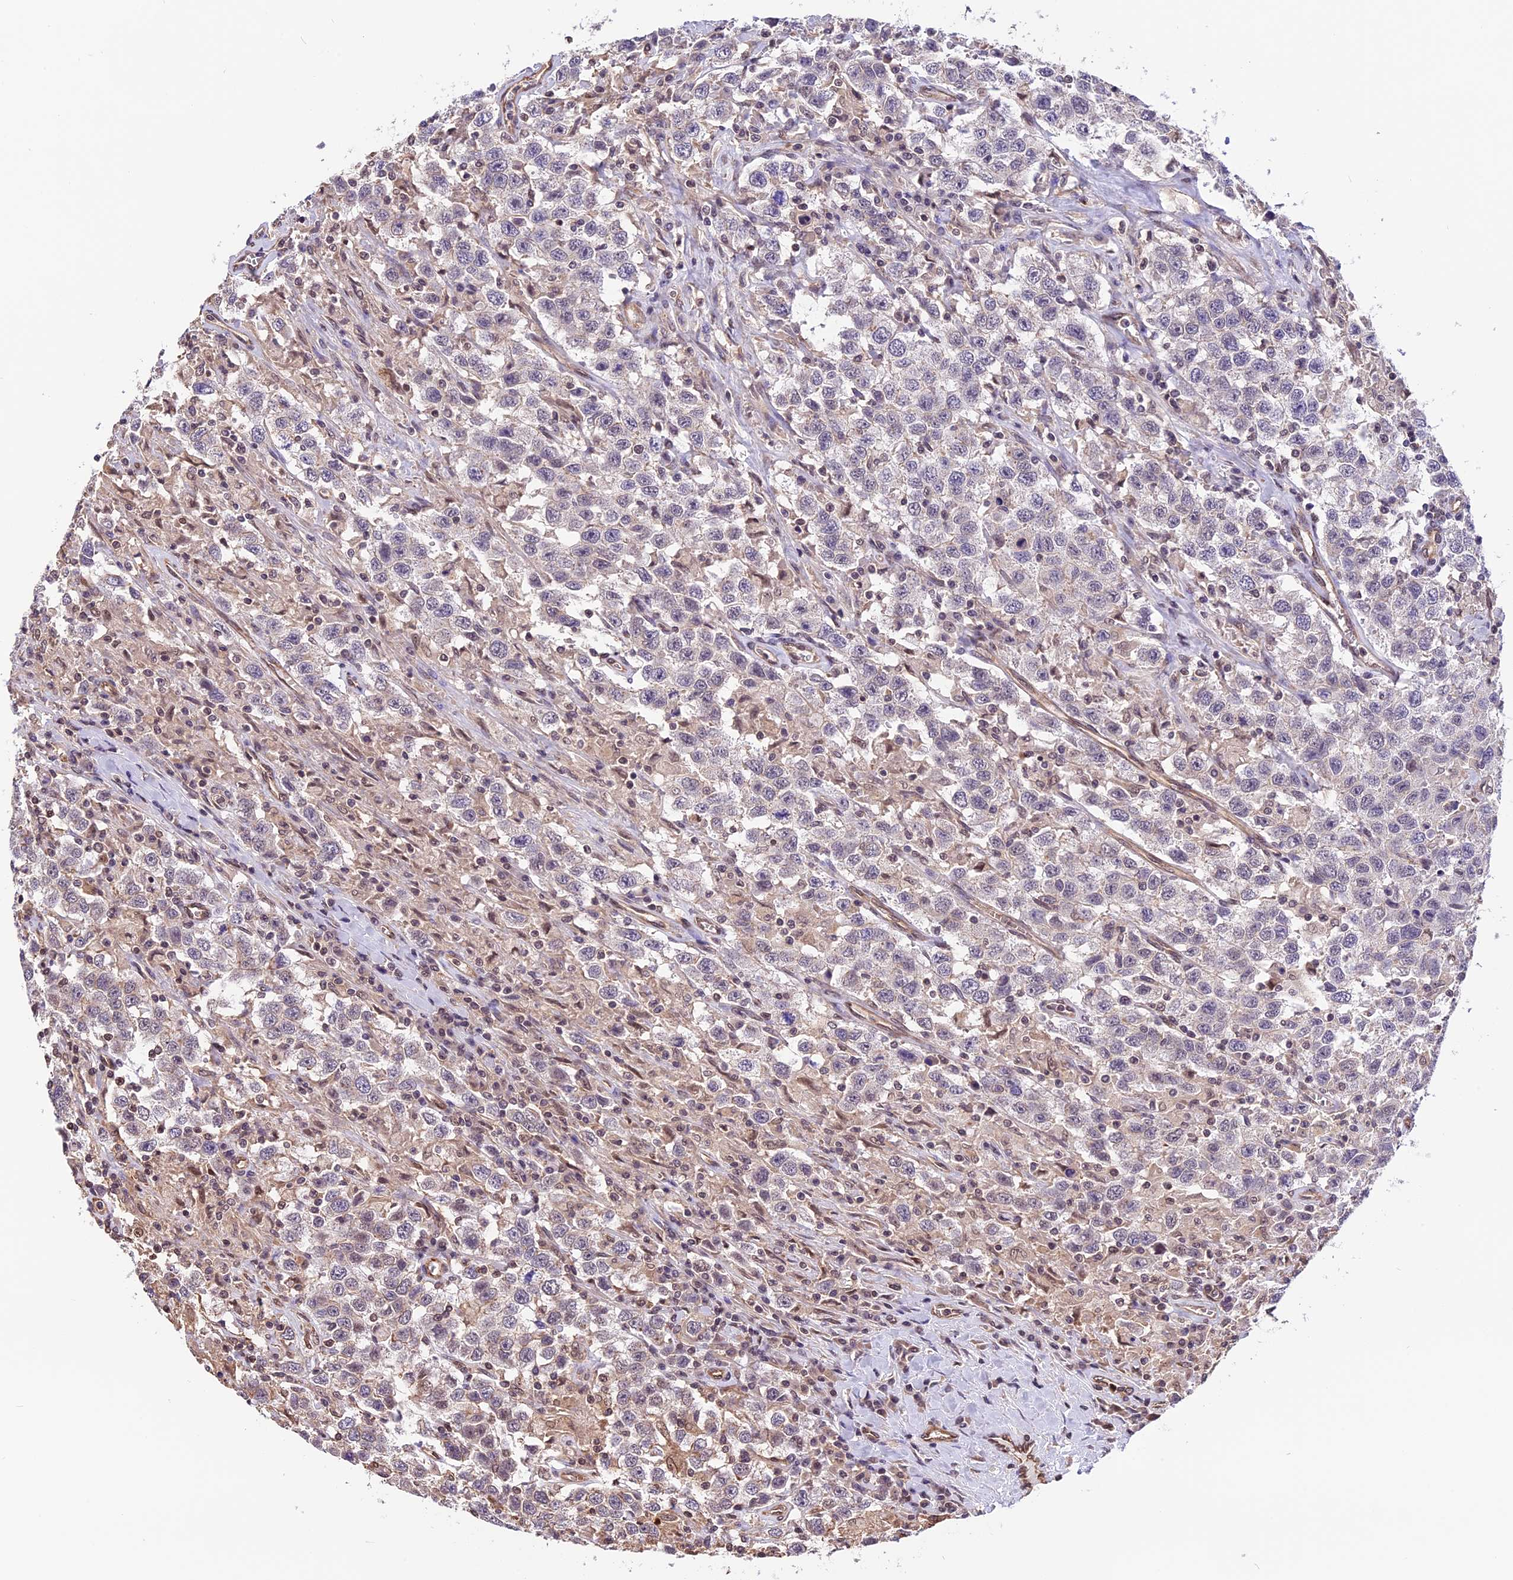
{"staining": {"intensity": "negative", "quantity": "none", "location": "none"}, "tissue": "testis cancer", "cell_type": "Tumor cells", "image_type": "cancer", "snomed": [{"axis": "morphology", "description": "Seminoma, NOS"}, {"axis": "topography", "description": "Testis"}], "caption": "A photomicrograph of human testis cancer (seminoma) is negative for staining in tumor cells. (DAB immunohistochemistry (IHC) with hematoxylin counter stain).", "gene": "ZC3H4", "patient": {"sex": "male", "age": 41}}